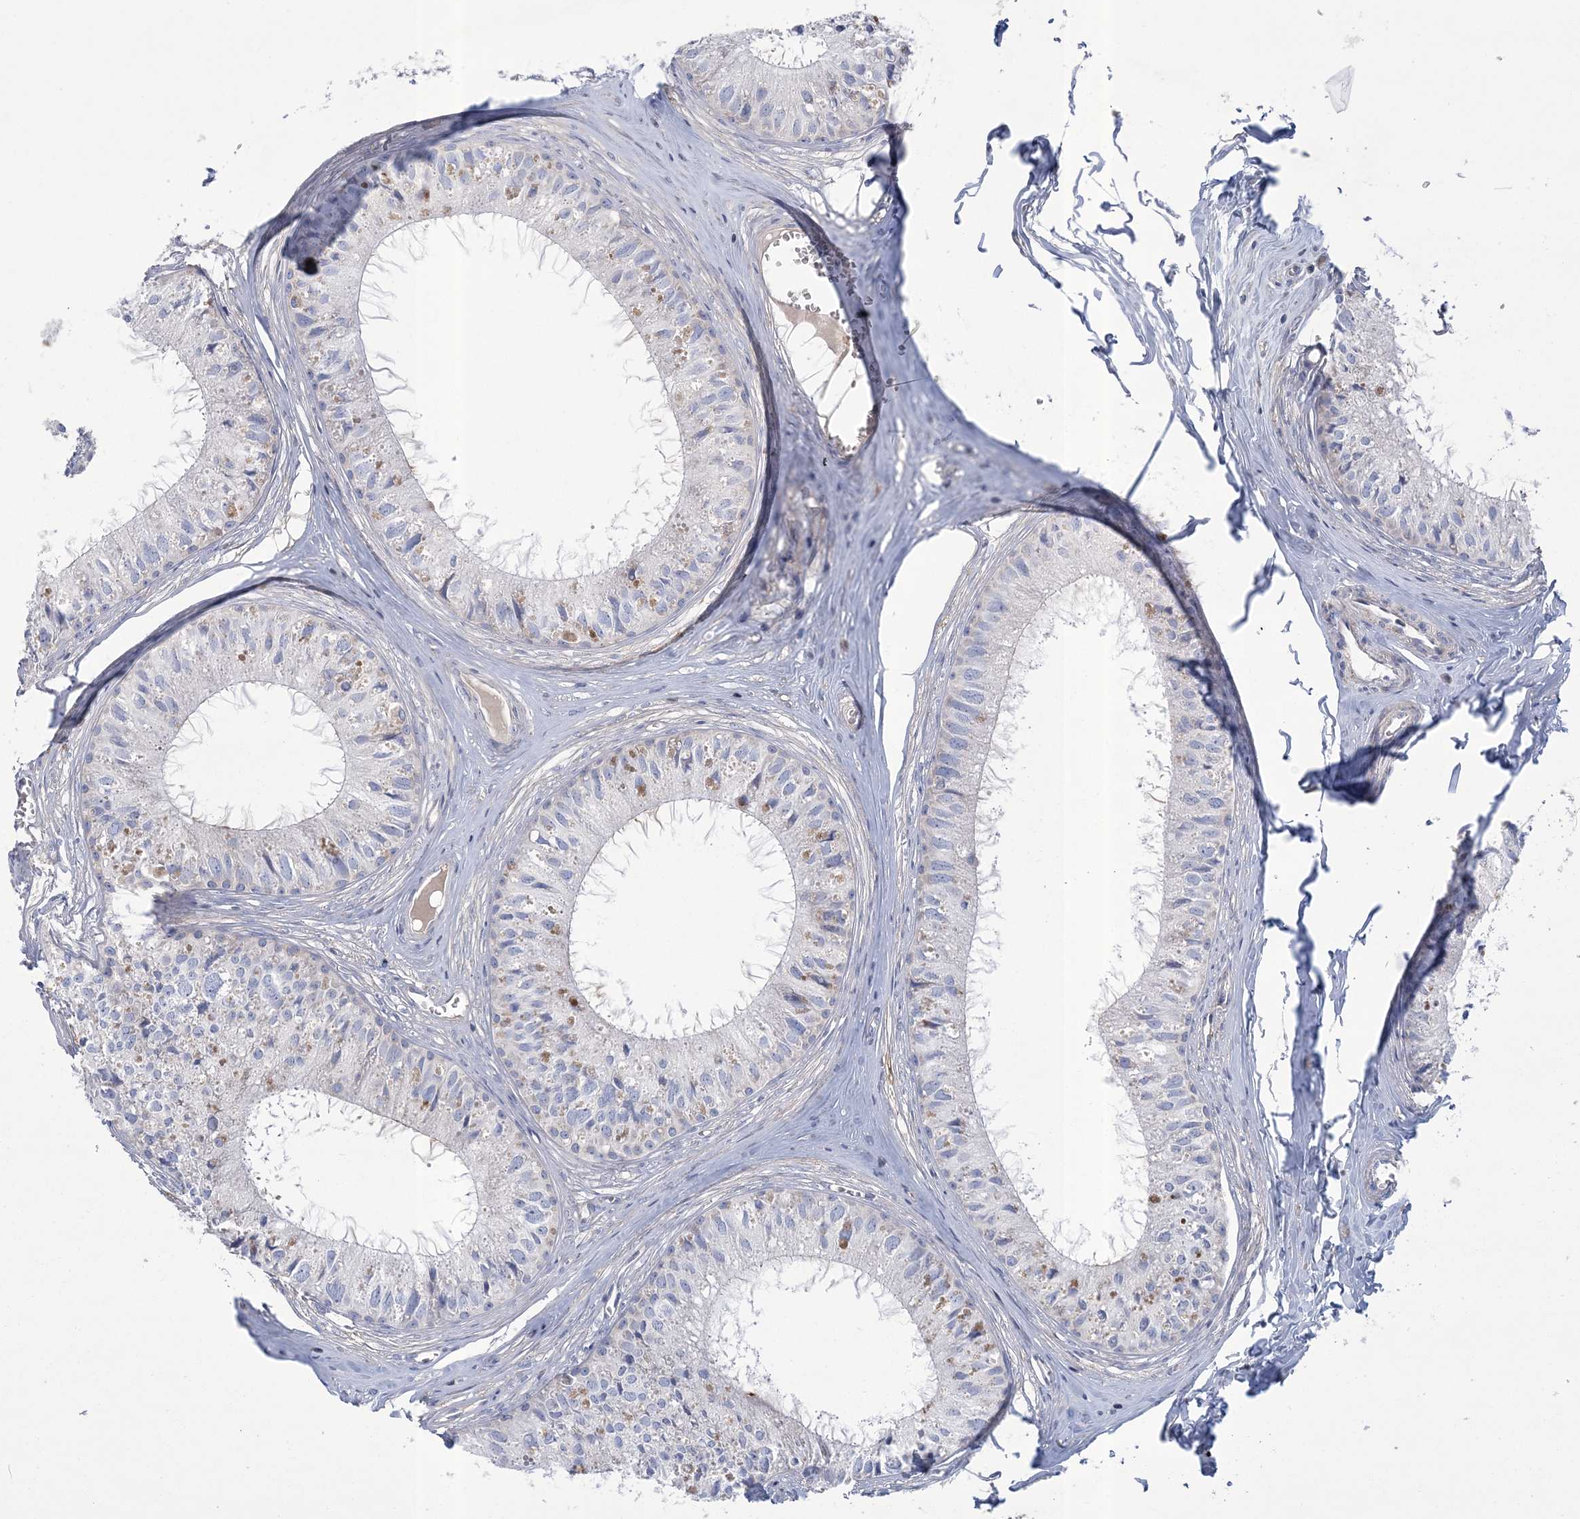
{"staining": {"intensity": "moderate", "quantity": "<25%", "location": "cytoplasmic/membranous"}, "tissue": "epididymis", "cell_type": "Glandular cells", "image_type": "normal", "snomed": [{"axis": "morphology", "description": "Normal tissue, NOS"}, {"axis": "topography", "description": "Epididymis"}], "caption": "Epididymis was stained to show a protein in brown. There is low levels of moderate cytoplasmic/membranous expression in approximately <25% of glandular cells. (IHC, brightfield microscopy, high magnification).", "gene": "ARSJ", "patient": {"sex": "male", "age": 36}}